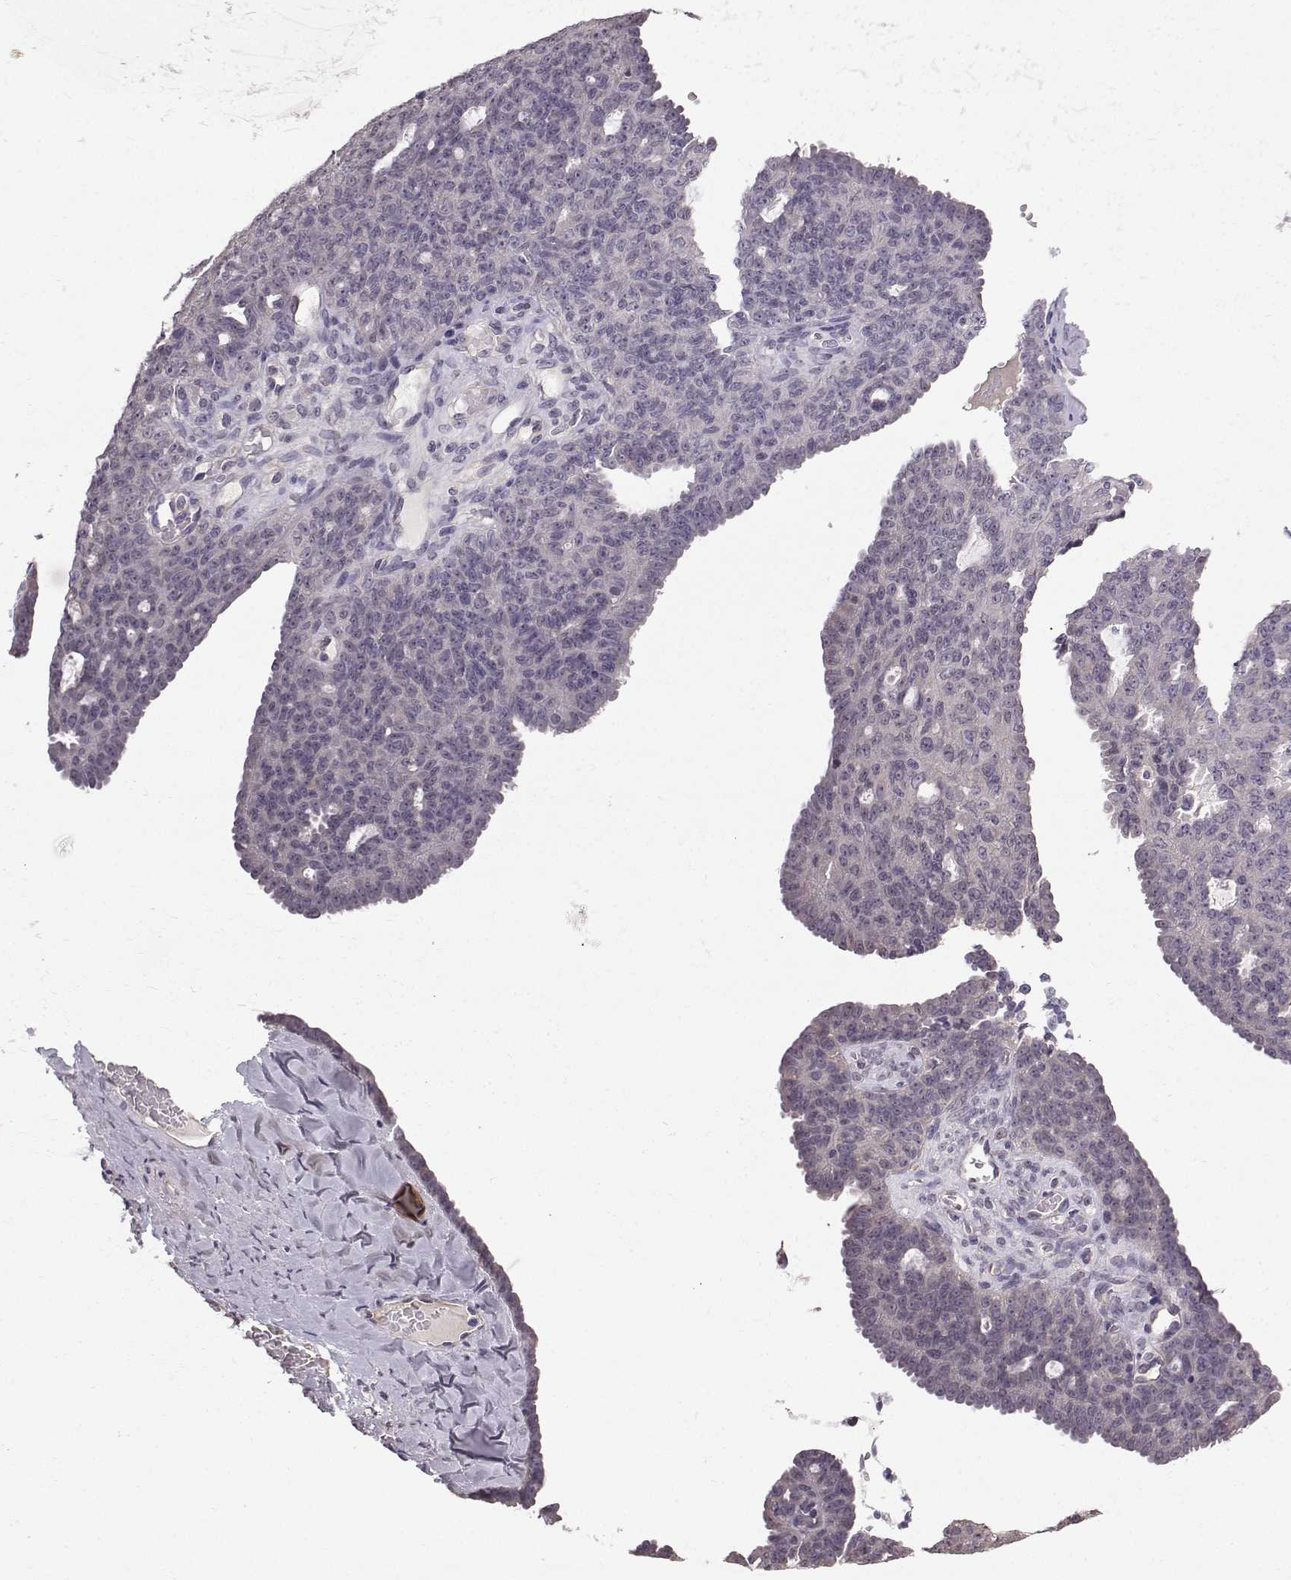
{"staining": {"intensity": "negative", "quantity": "none", "location": "none"}, "tissue": "ovarian cancer", "cell_type": "Tumor cells", "image_type": "cancer", "snomed": [{"axis": "morphology", "description": "Cystadenocarcinoma, serous, NOS"}, {"axis": "topography", "description": "Ovary"}], "caption": "High magnification brightfield microscopy of ovarian cancer (serous cystadenocarcinoma) stained with DAB (3,3'-diaminobenzidine) (brown) and counterstained with hematoxylin (blue): tumor cells show no significant positivity.", "gene": "TSPYL5", "patient": {"sex": "female", "age": 71}}